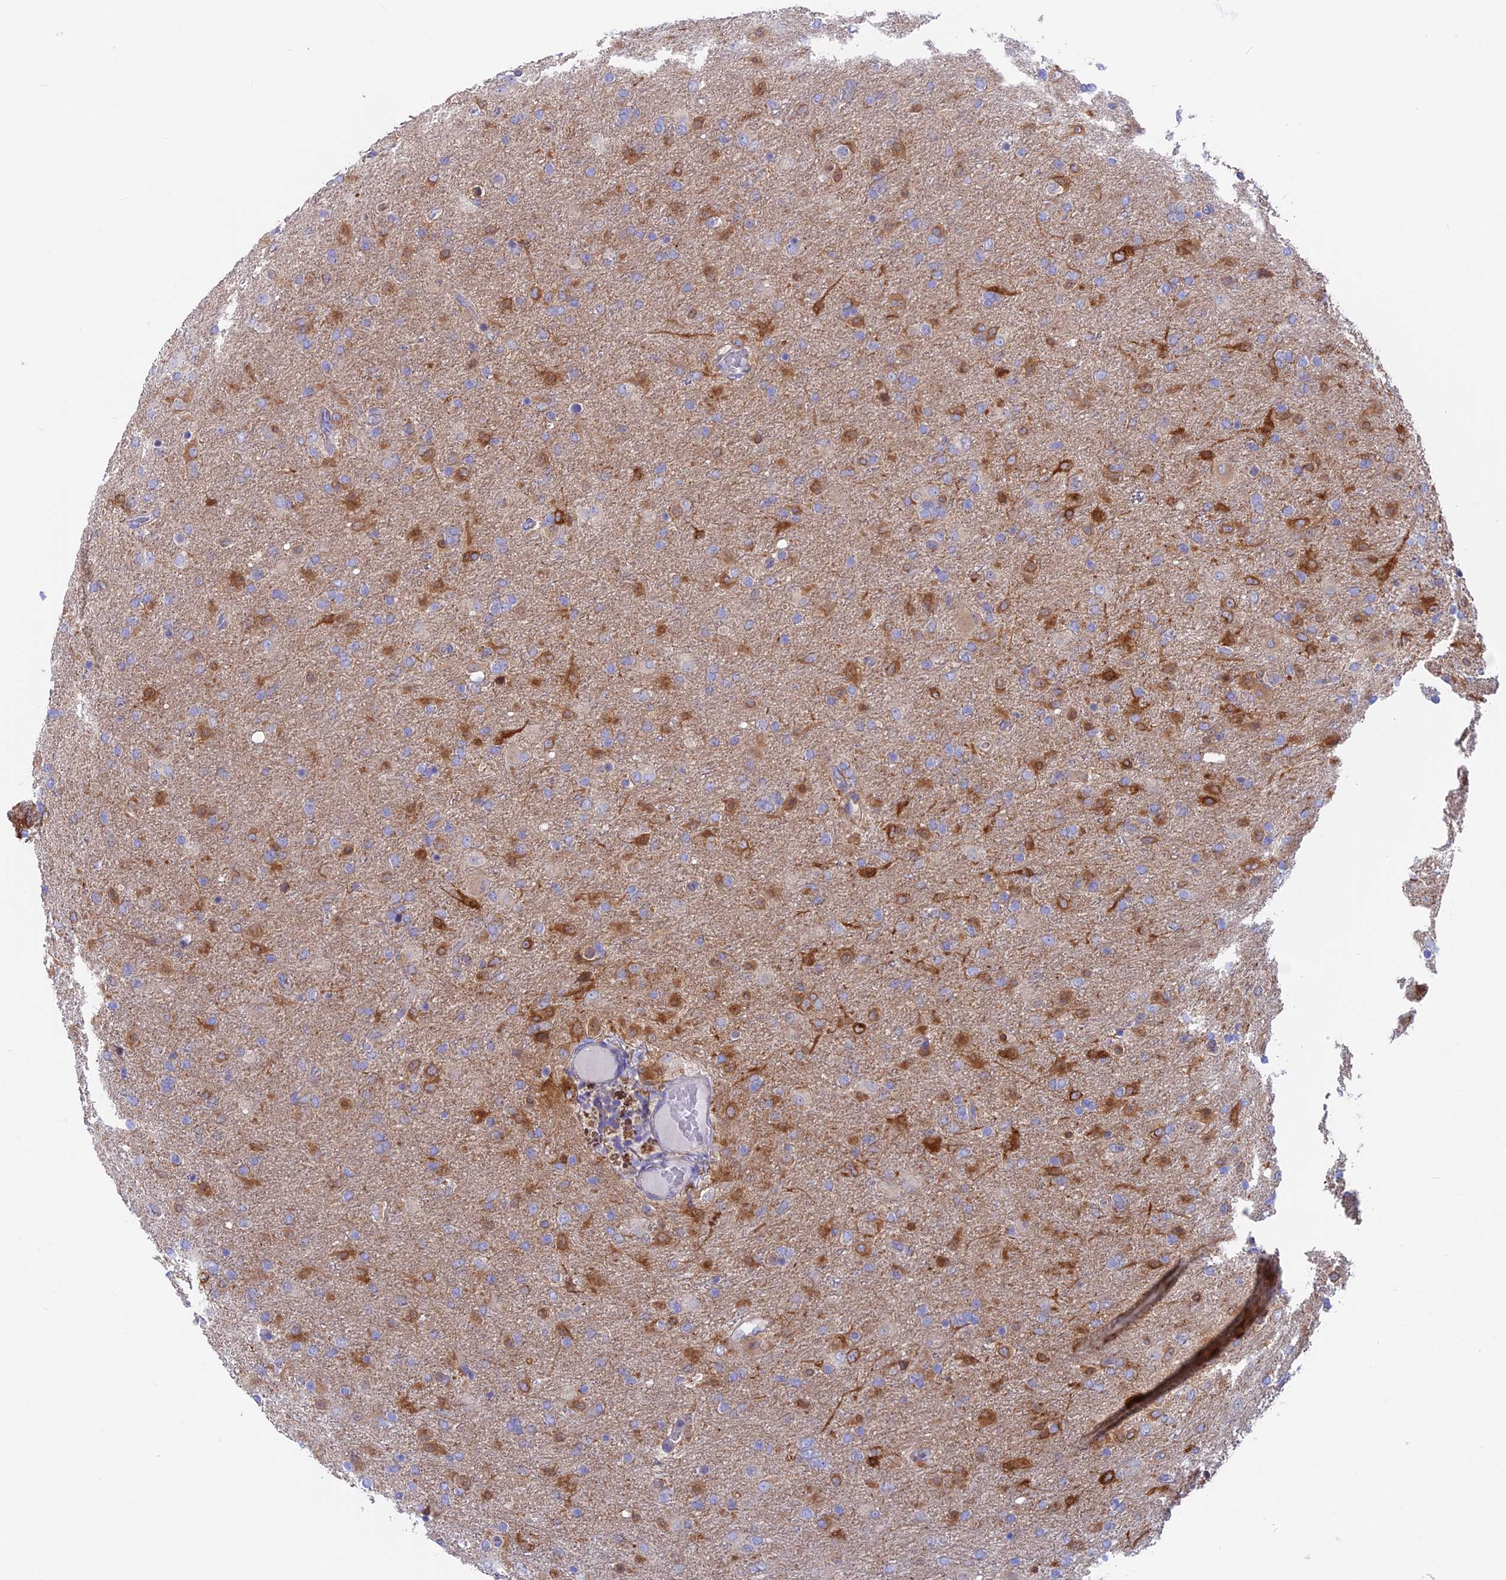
{"staining": {"intensity": "moderate", "quantity": "<25%", "location": "cytoplasmic/membranous"}, "tissue": "glioma", "cell_type": "Tumor cells", "image_type": "cancer", "snomed": [{"axis": "morphology", "description": "Glioma, malignant, Low grade"}, {"axis": "topography", "description": "Brain"}], "caption": "The micrograph exhibits staining of glioma, revealing moderate cytoplasmic/membranous protein positivity (brown color) within tumor cells.", "gene": "LZTFL1", "patient": {"sex": "male", "age": 65}}